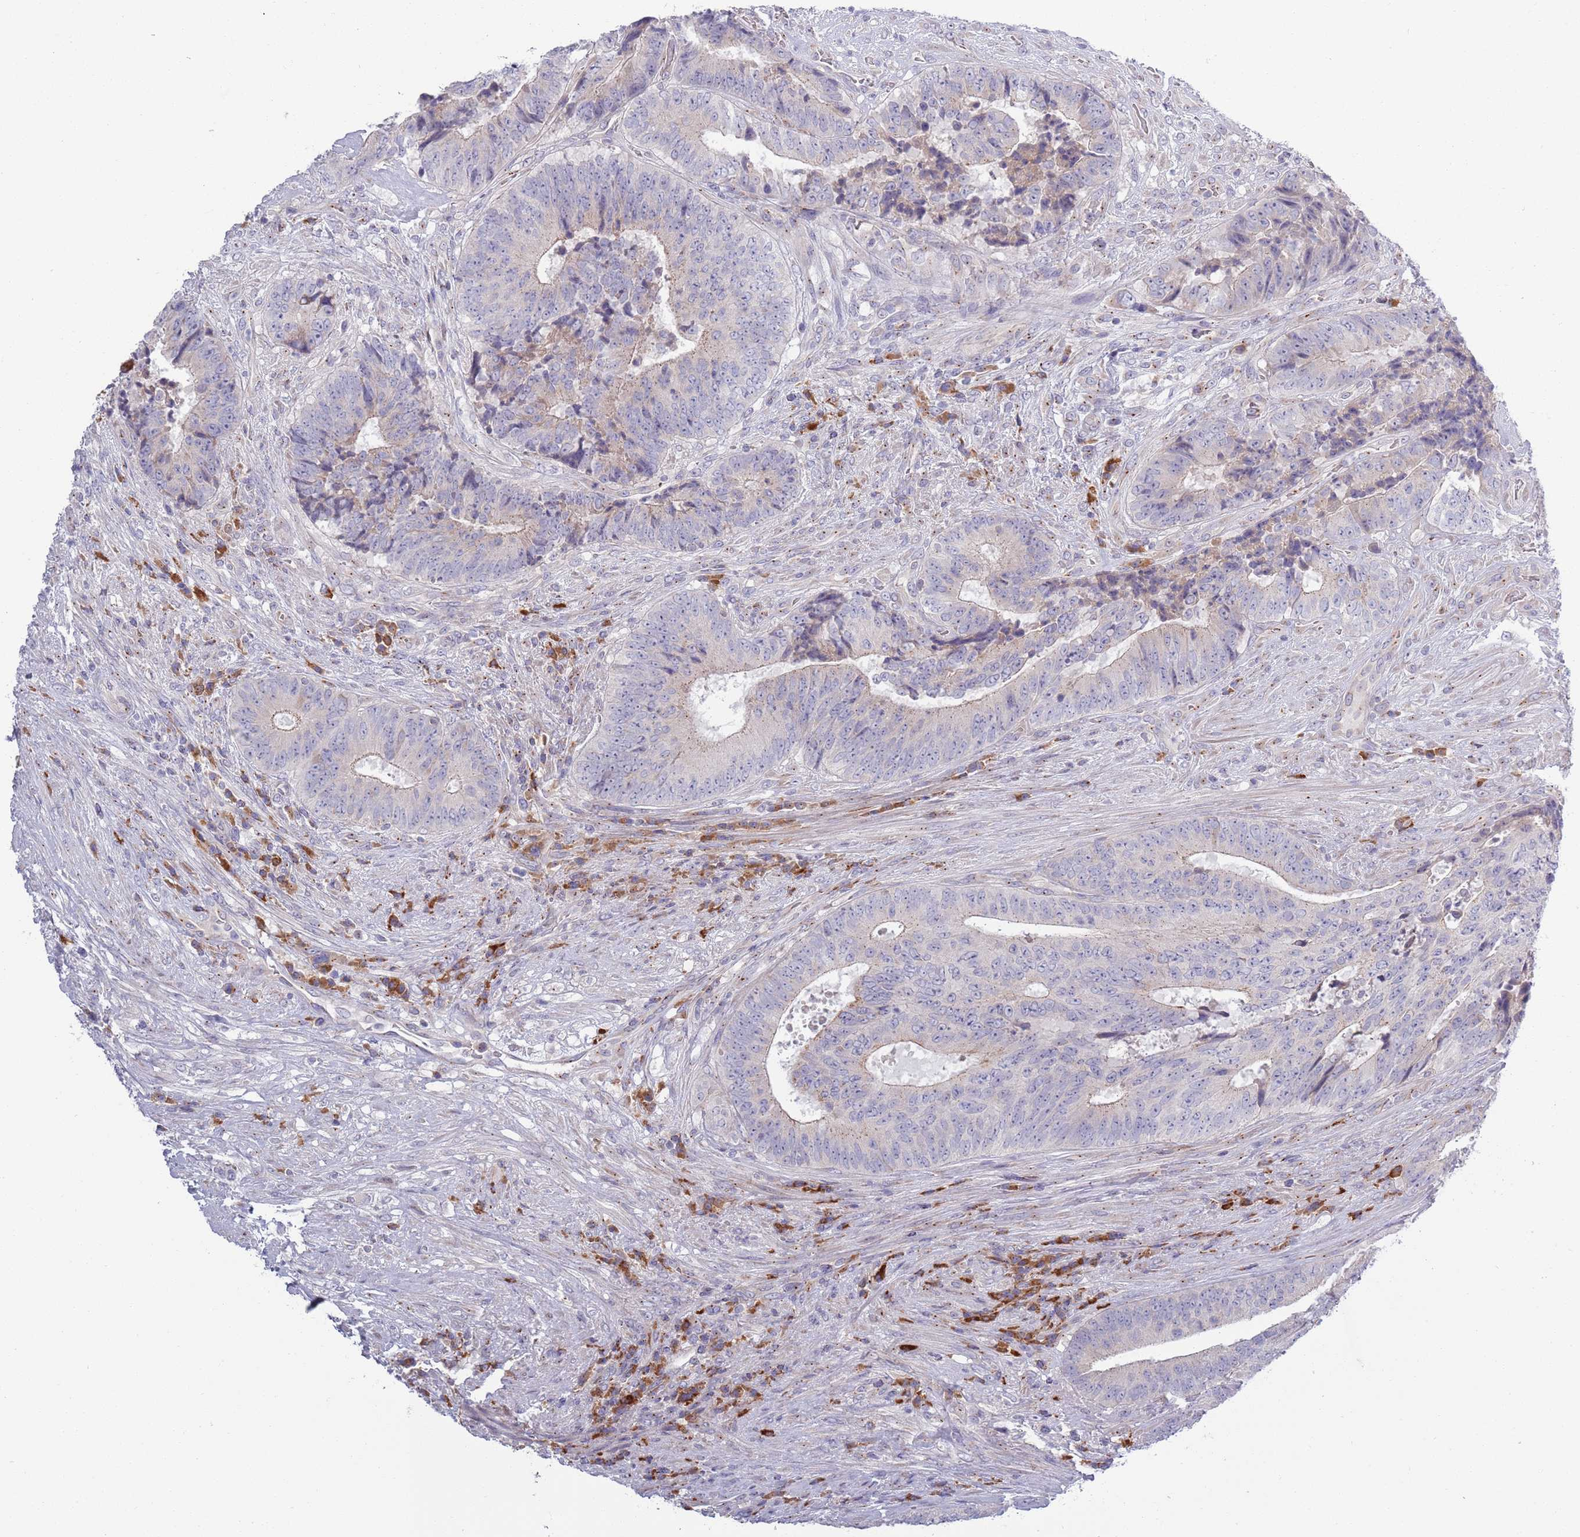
{"staining": {"intensity": "negative", "quantity": "none", "location": "none"}, "tissue": "colorectal cancer", "cell_type": "Tumor cells", "image_type": "cancer", "snomed": [{"axis": "morphology", "description": "Adenocarcinoma, NOS"}, {"axis": "topography", "description": "Rectum"}], "caption": "High power microscopy photomicrograph of an immunohistochemistry (IHC) micrograph of colorectal adenocarcinoma, revealing no significant staining in tumor cells.", "gene": "LTB", "patient": {"sex": "male", "age": 72}}